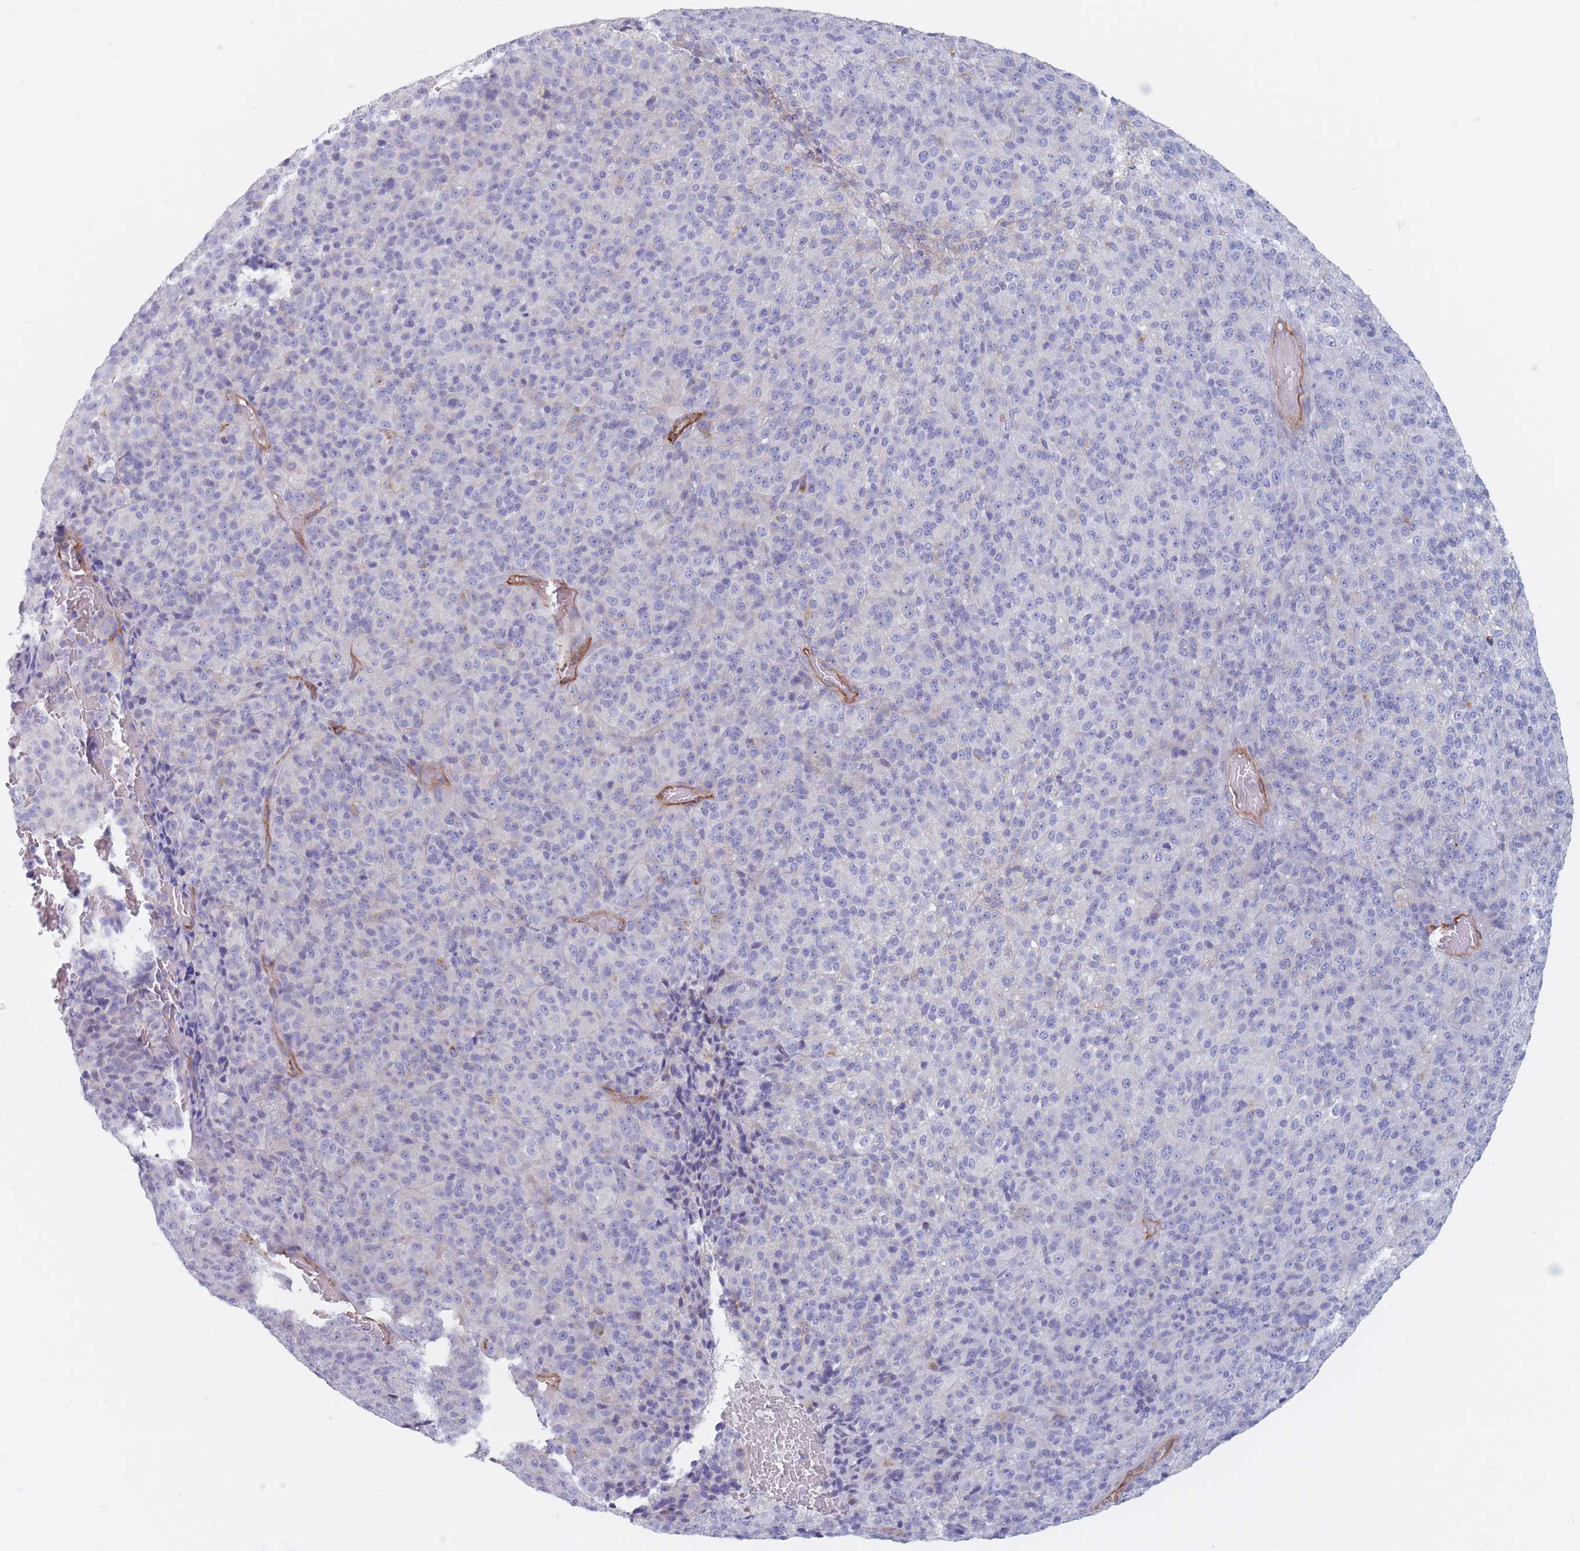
{"staining": {"intensity": "negative", "quantity": "none", "location": "none"}, "tissue": "melanoma", "cell_type": "Tumor cells", "image_type": "cancer", "snomed": [{"axis": "morphology", "description": "Malignant melanoma, Metastatic site"}, {"axis": "topography", "description": "Brain"}], "caption": "Tumor cells show no significant expression in melanoma.", "gene": "PLPP1", "patient": {"sex": "female", "age": 56}}